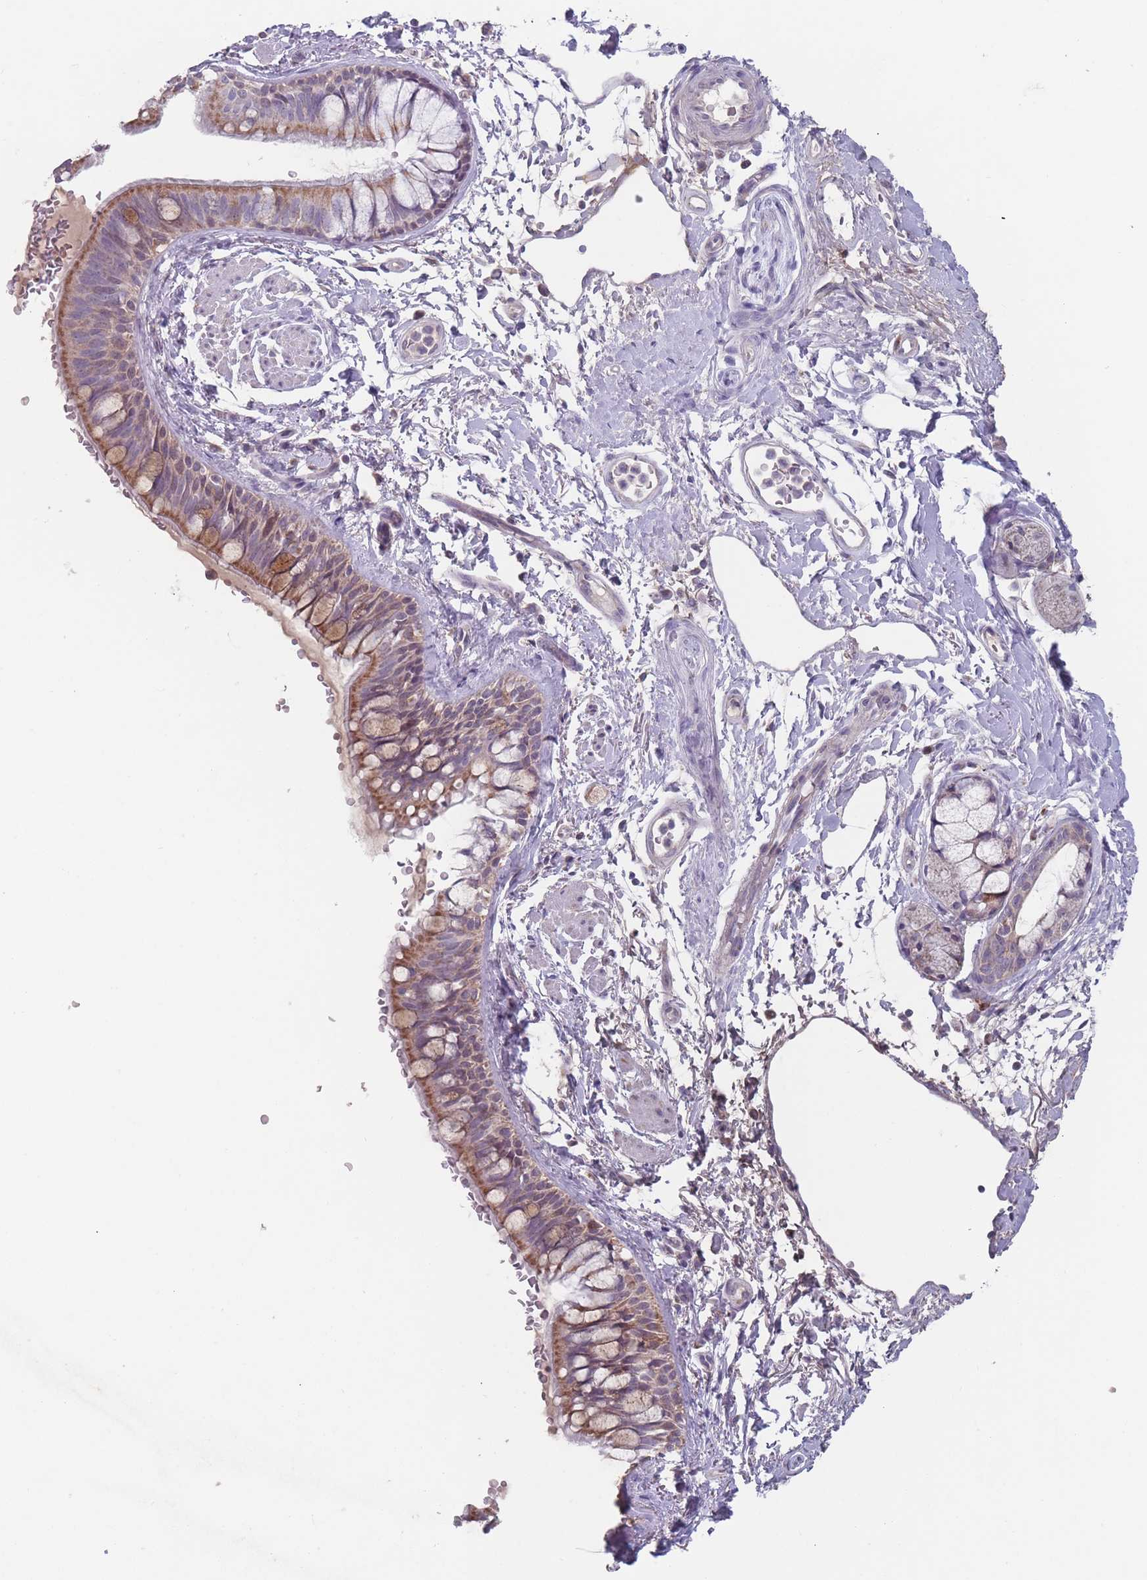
{"staining": {"intensity": "moderate", "quantity": "25%-75%", "location": "cytoplasmic/membranous,nuclear"}, "tissue": "bronchus", "cell_type": "Respiratory epithelial cells", "image_type": "normal", "snomed": [{"axis": "morphology", "description": "Normal tissue, NOS"}, {"axis": "topography", "description": "Lymph node"}, {"axis": "topography", "description": "Cartilage tissue"}, {"axis": "topography", "description": "Bronchus"}], "caption": "Bronchus stained for a protein exhibits moderate cytoplasmic/membranous,nuclear positivity in respiratory epithelial cells. (brown staining indicates protein expression, while blue staining denotes nuclei).", "gene": "PEX7", "patient": {"sex": "female", "age": 70}}